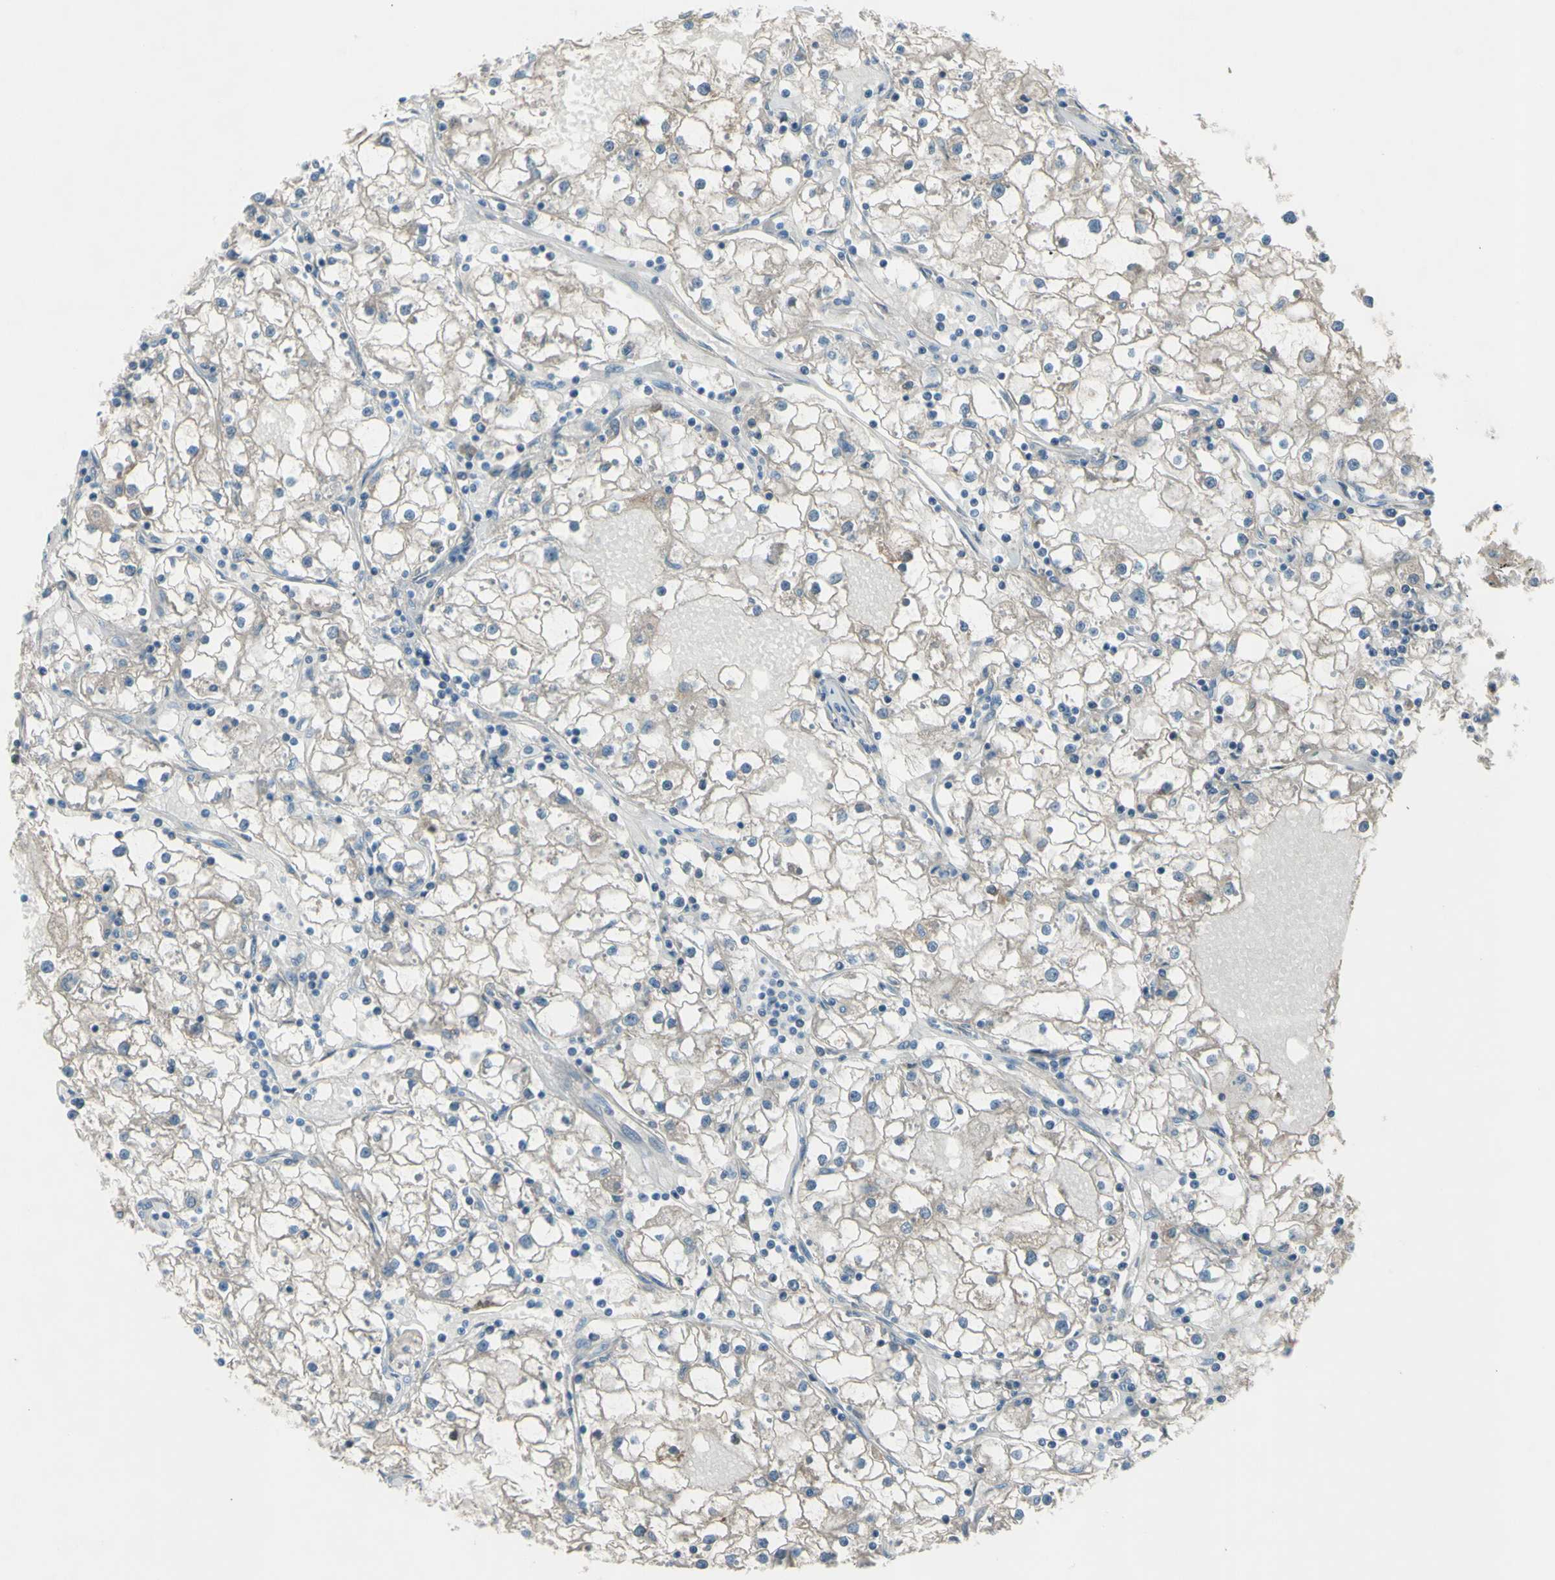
{"staining": {"intensity": "negative", "quantity": "none", "location": "none"}, "tissue": "renal cancer", "cell_type": "Tumor cells", "image_type": "cancer", "snomed": [{"axis": "morphology", "description": "Adenocarcinoma, NOS"}, {"axis": "topography", "description": "Kidney"}], "caption": "Immunohistochemical staining of human adenocarcinoma (renal) reveals no significant staining in tumor cells.", "gene": "ATRN", "patient": {"sex": "male", "age": 56}}